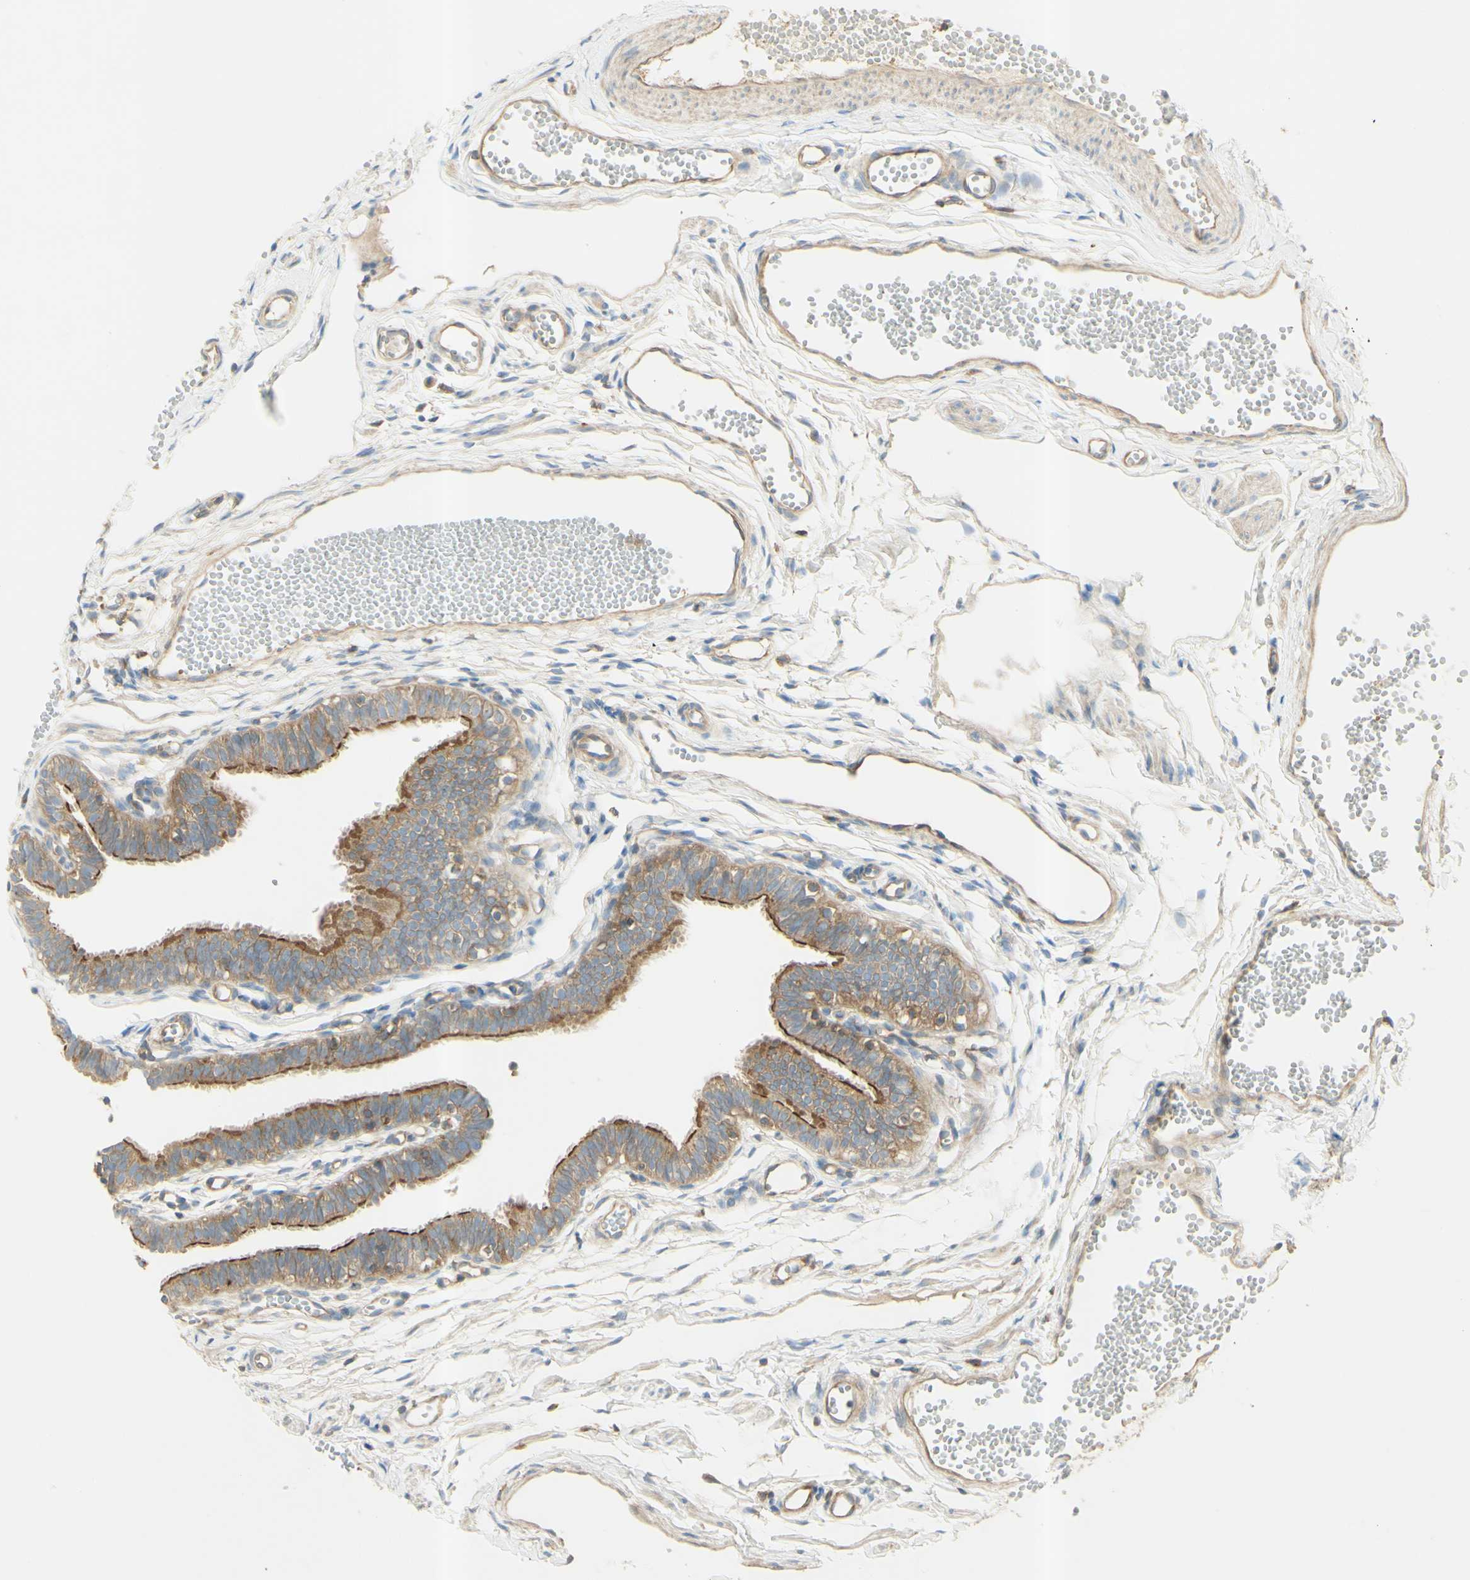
{"staining": {"intensity": "strong", "quantity": "25%-75%", "location": "cytoplasmic/membranous"}, "tissue": "fallopian tube", "cell_type": "Glandular cells", "image_type": "normal", "snomed": [{"axis": "morphology", "description": "Normal tissue, NOS"}, {"axis": "topography", "description": "Fallopian tube"}, {"axis": "topography", "description": "Placenta"}], "caption": "A high amount of strong cytoplasmic/membranous expression is appreciated in about 25%-75% of glandular cells in normal fallopian tube.", "gene": "IKBKG", "patient": {"sex": "female", "age": 34}}